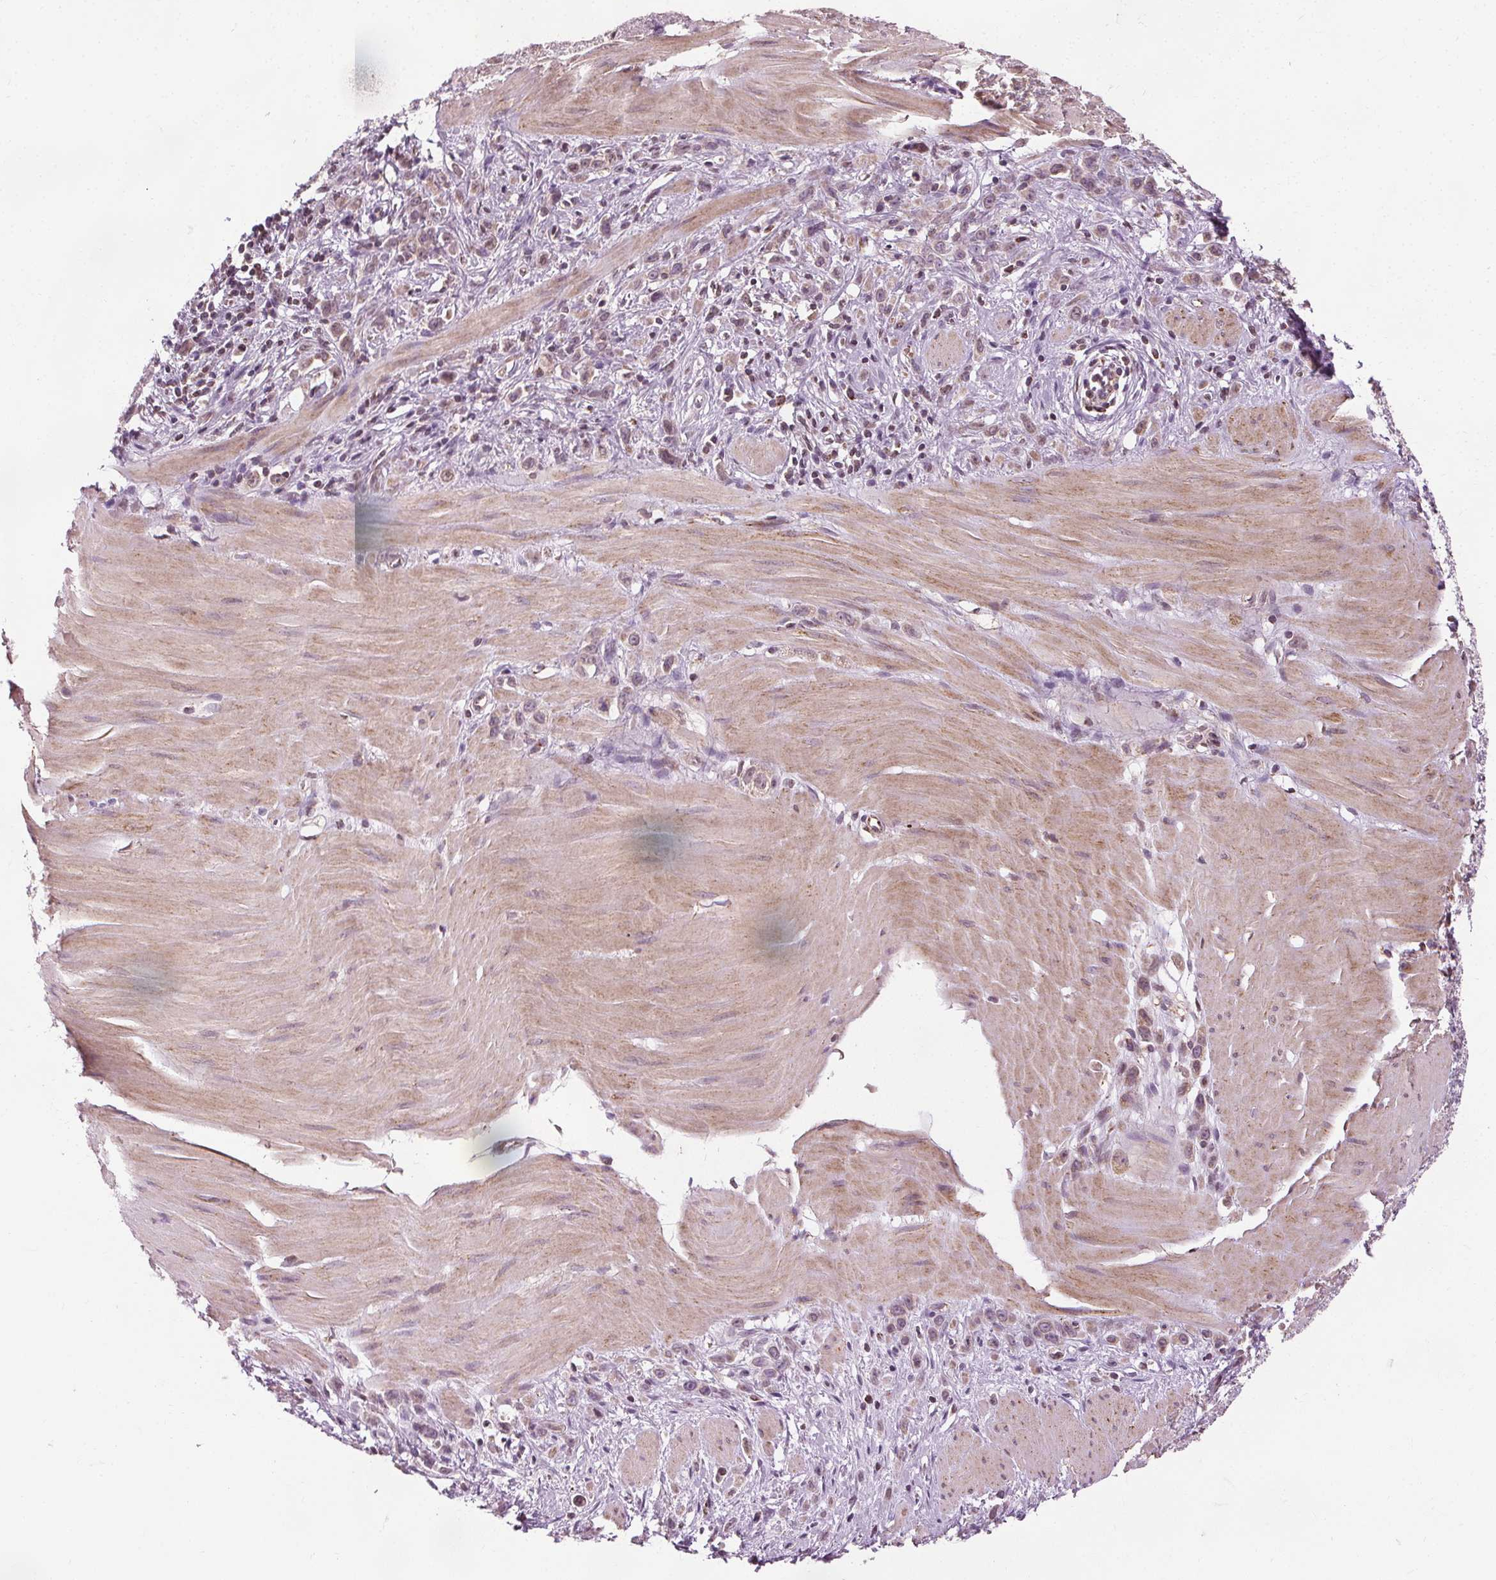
{"staining": {"intensity": "weak", "quantity": "25%-75%", "location": "cytoplasmic/membranous,nuclear"}, "tissue": "stomach cancer", "cell_type": "Tumor cells", "image_type": "cancer", "snomed": [{"axis": "morphology", "description": "Adenocarcinoma, NOS"}, {"axis": "topography", "description": "Stomach"}], "caption": "This is an image of IHC staining of stomach cancer (adenocarcinoma), which shows weak staining in the cytoplasmic/membranous and nuclear of tumor cells.", "gene": "LFNG", "patient": {"sex": "male", "age": 47}}